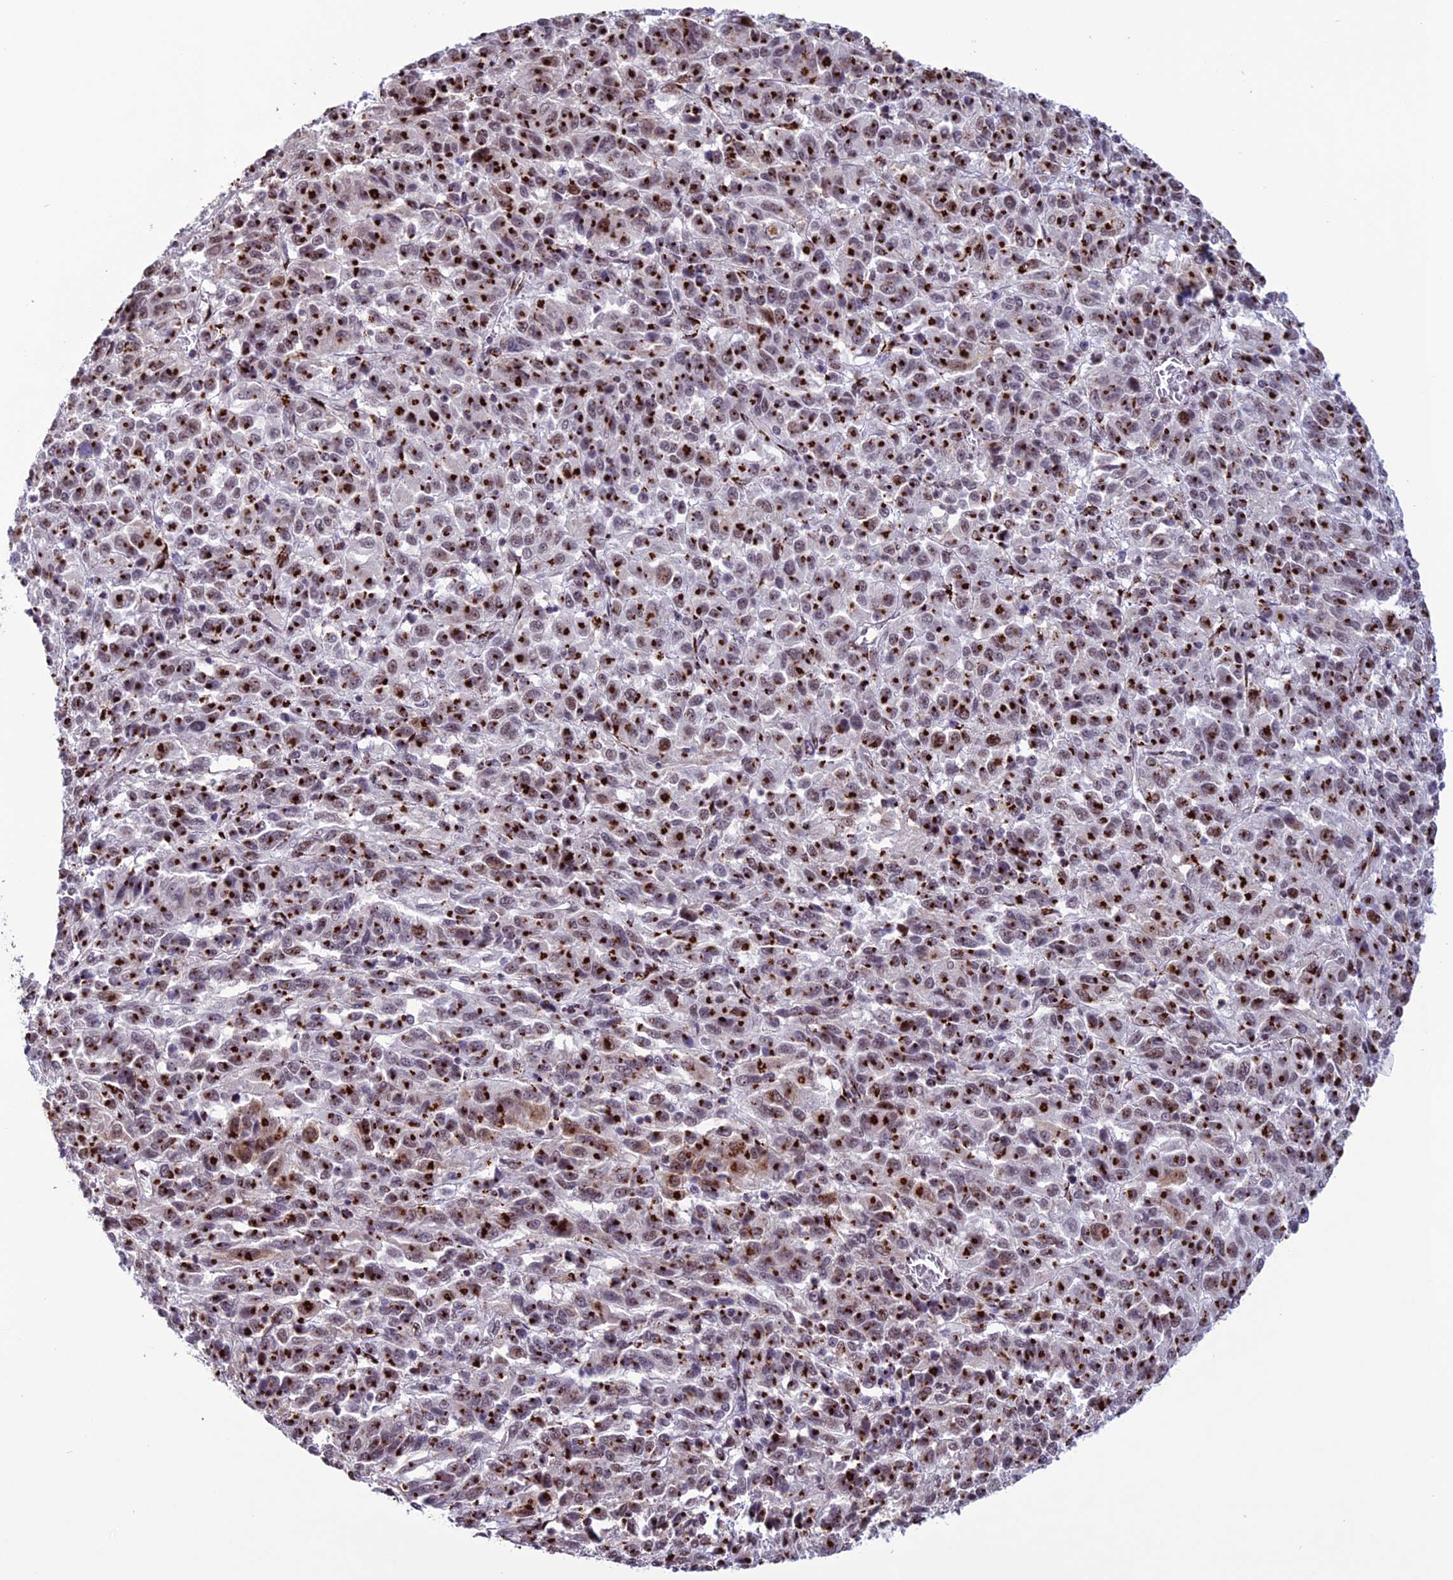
{"staining": {"intensity": "strong", "quantity": ">75%", "location": "cytoplasmic/membranous"}, "tissue": "melanoma", "cell_type": "Tumor cells", "image_type": "cancer", "snomed": [{"axis": "morphology", "description": "Malignant melanoma, Metastatic site"}, {"axis": "topography", "description": "Lung"}], "caption": "Strong cytoplasmic/membranous expression is appreciated in about >75% of tumor cells in malignant melanoma (metastatic site).", "gene": "PLEKHA4", "patient": {"sex": "male", "age": 64}}